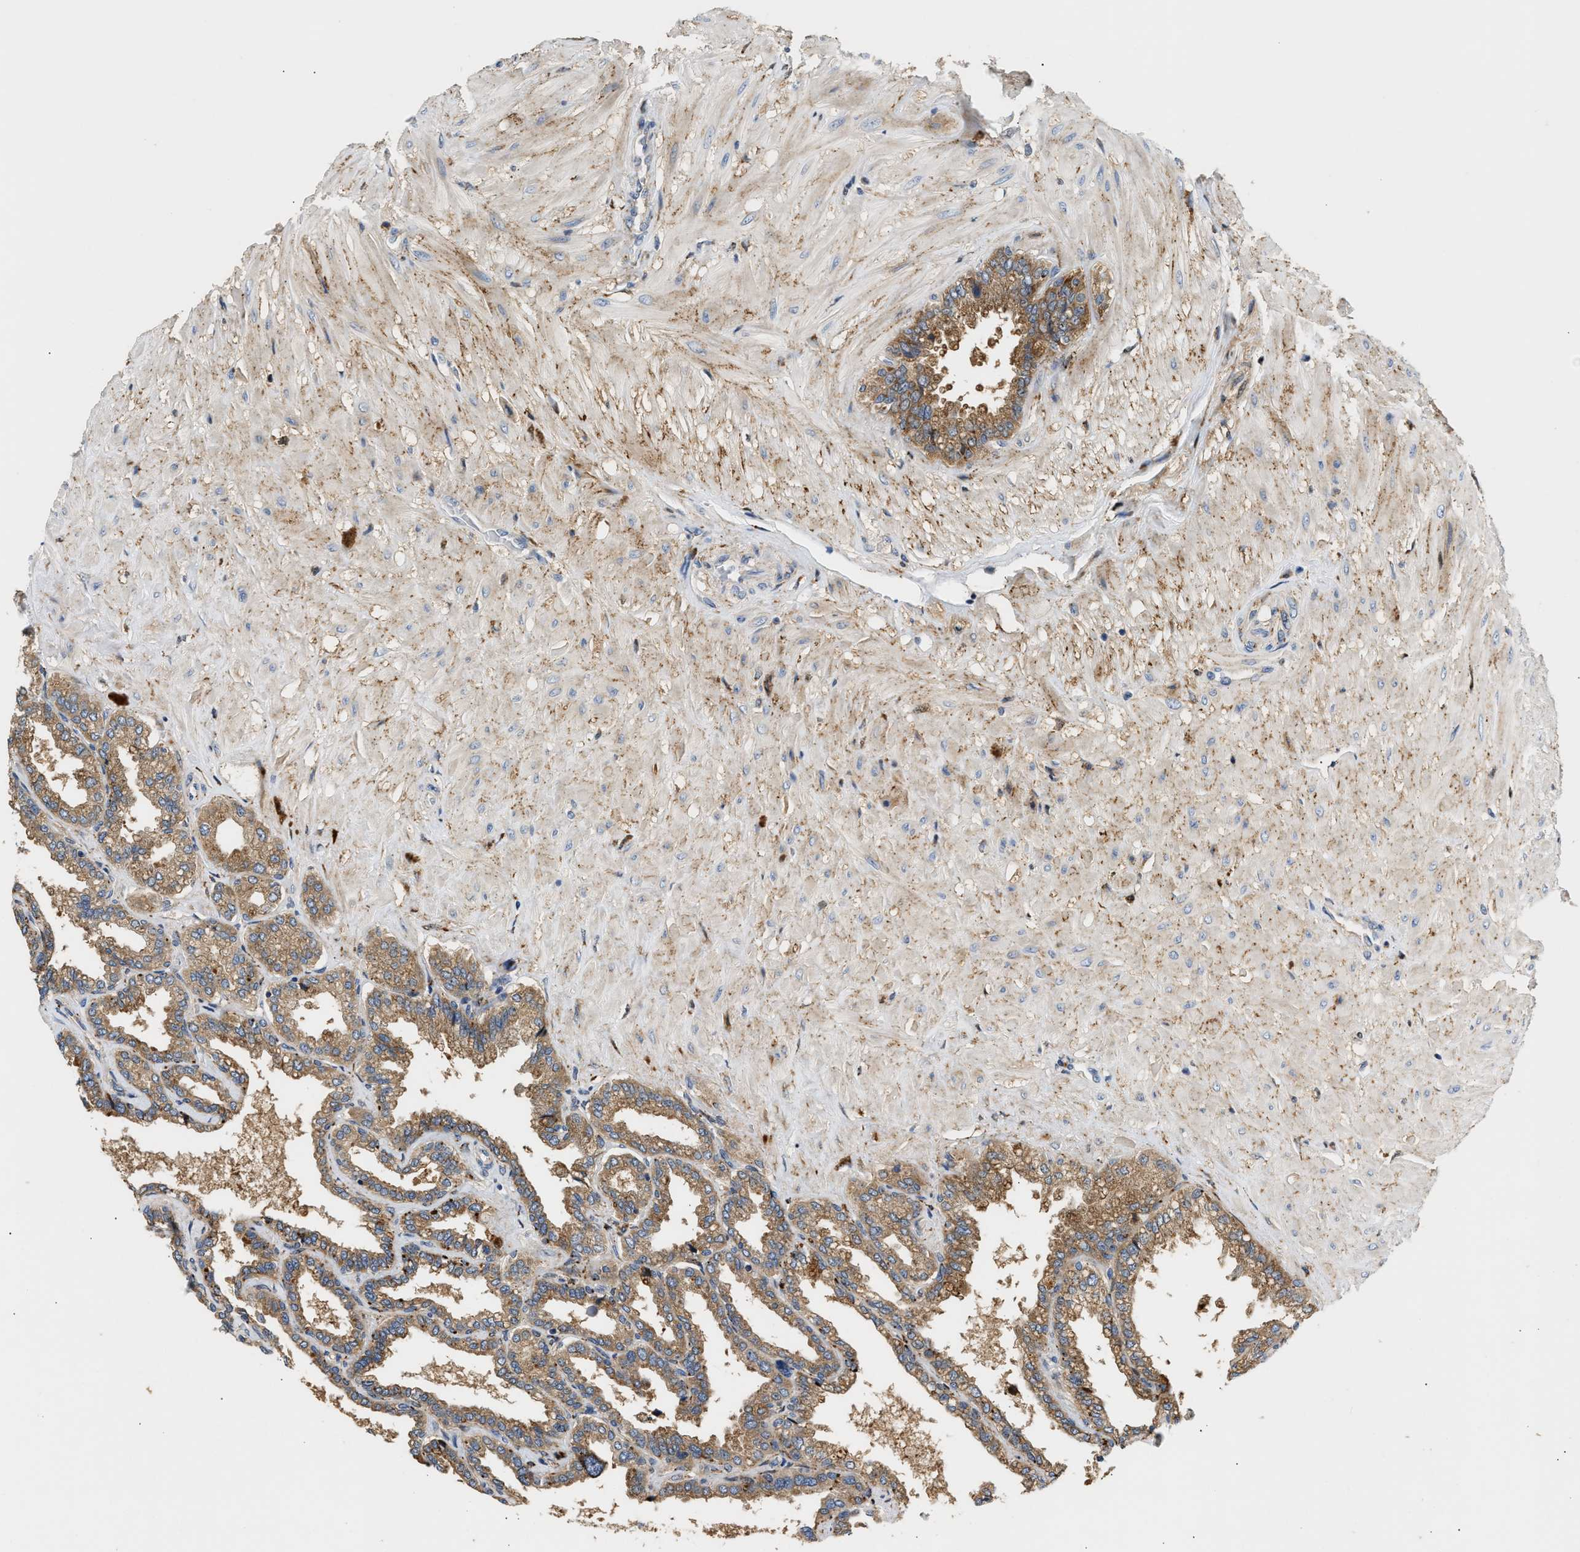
{"staining": {"intensity": "strong", "quantity": ">75%", "location": "cytoplasmic/membranous"}, "tissue": "seminal vesicle", "cell_type": "Glandular cells", "image_type": "normal", "snomed": [{"axis": "morphology", "description": "Normal tissue, NOS"}, {"axis": "topography", "description": "Seminal veicle"}], "caption": "Normal seminal vesicle was stained to show a protein in brown. There is high levels of strong cytoplasmic/membranous staining in about >75% of glandular cells. (IHC, brightfield microscopy, high magnification).", "gene": "AMZ1", "patient": {"sex": "male", "age": 46}}